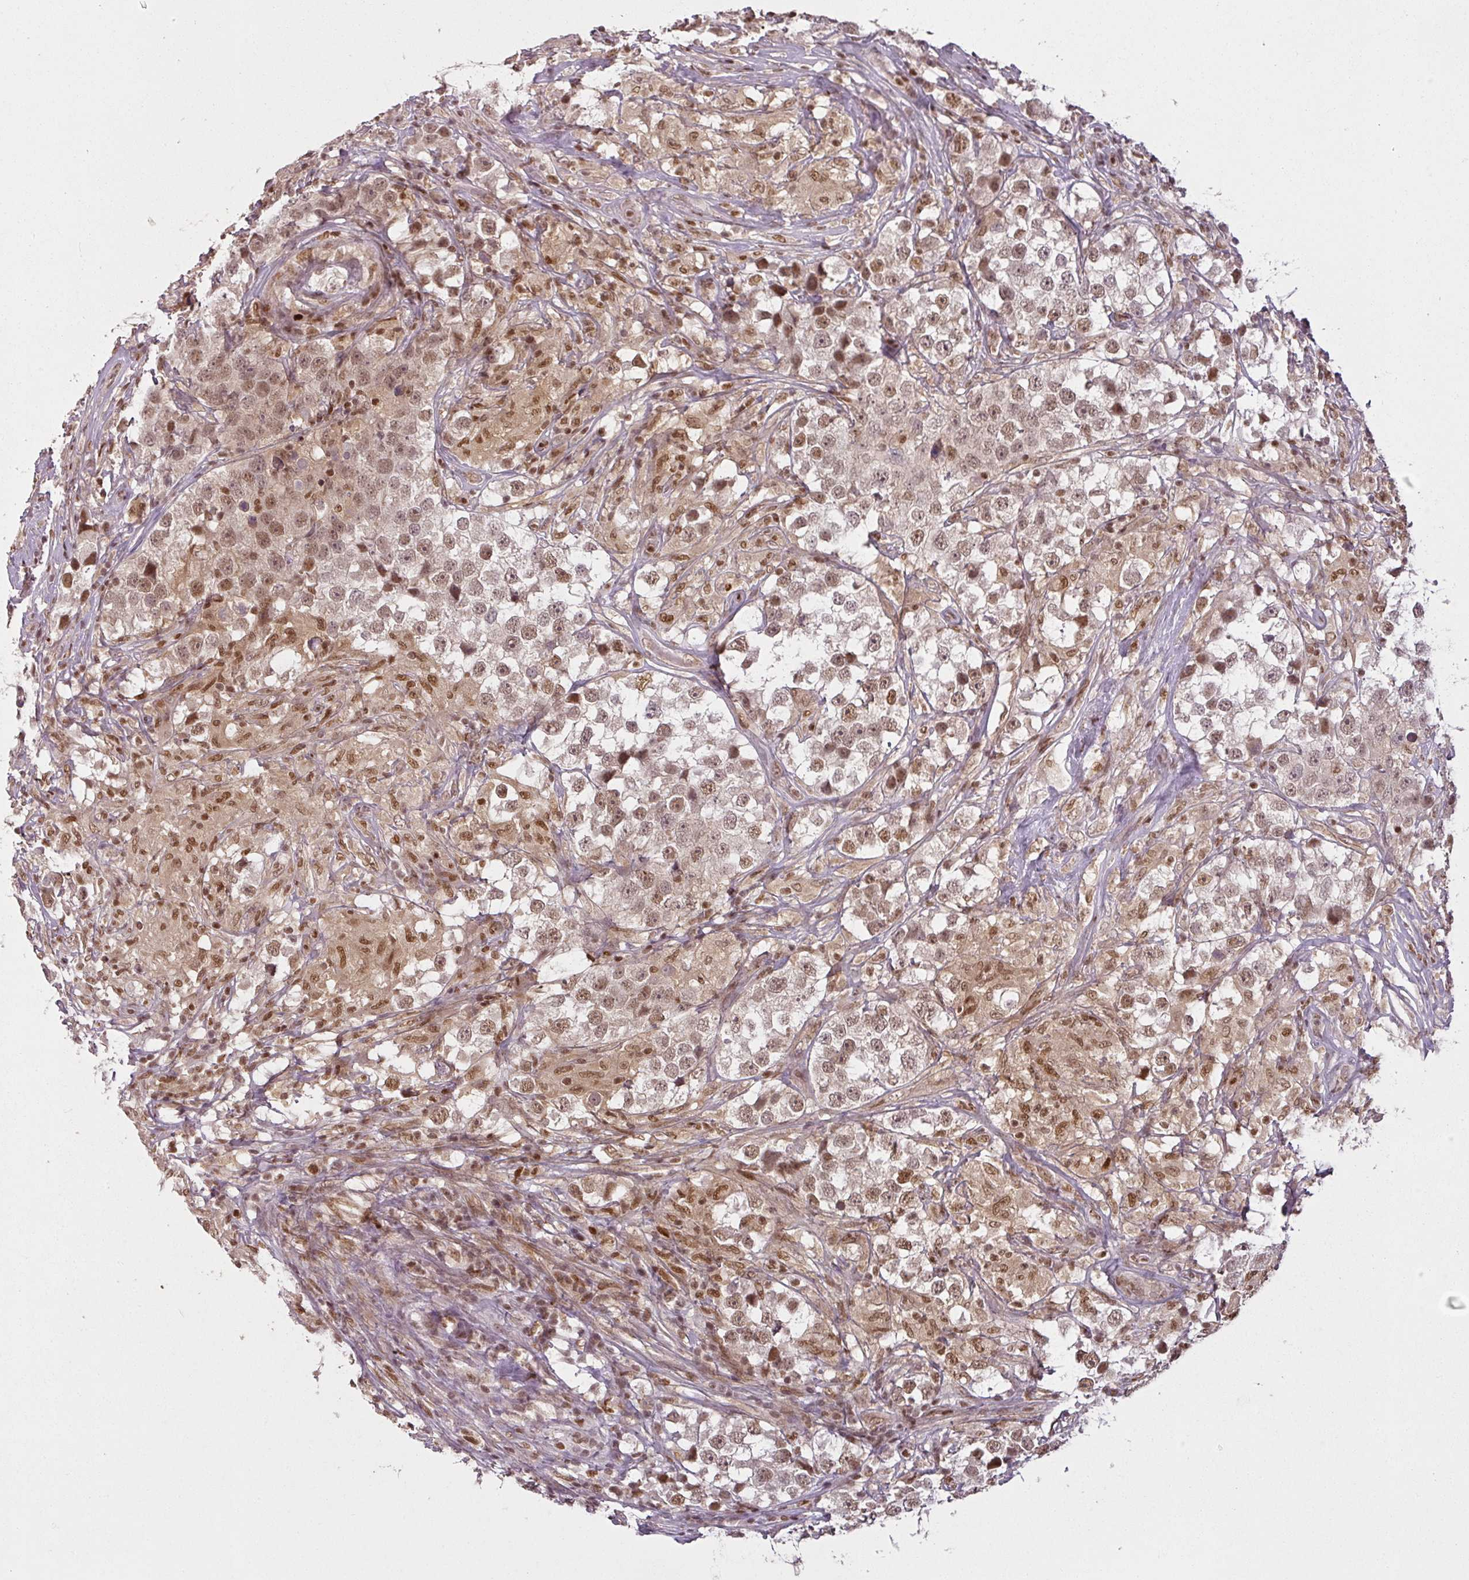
{"staining": {"intensity": "moderate", "quantity": ">75%", "location": "nuclear"}, "tissue": "testis cancer", "cell_type": "Tumor cells", "image_type": "cancer", "snomed": [{"axis": "morphology", "description": "Seminoma, NOS"}, {"axis": "topography", "description": "Testis"}], "caption": "Protein analysis of testis cancer (seminoma) tissue exhibits moderate nuclear expression in about >75% of tumor cells.", "gene": "GPRIN2", "patient": {"sex": "male", "age": 46}}